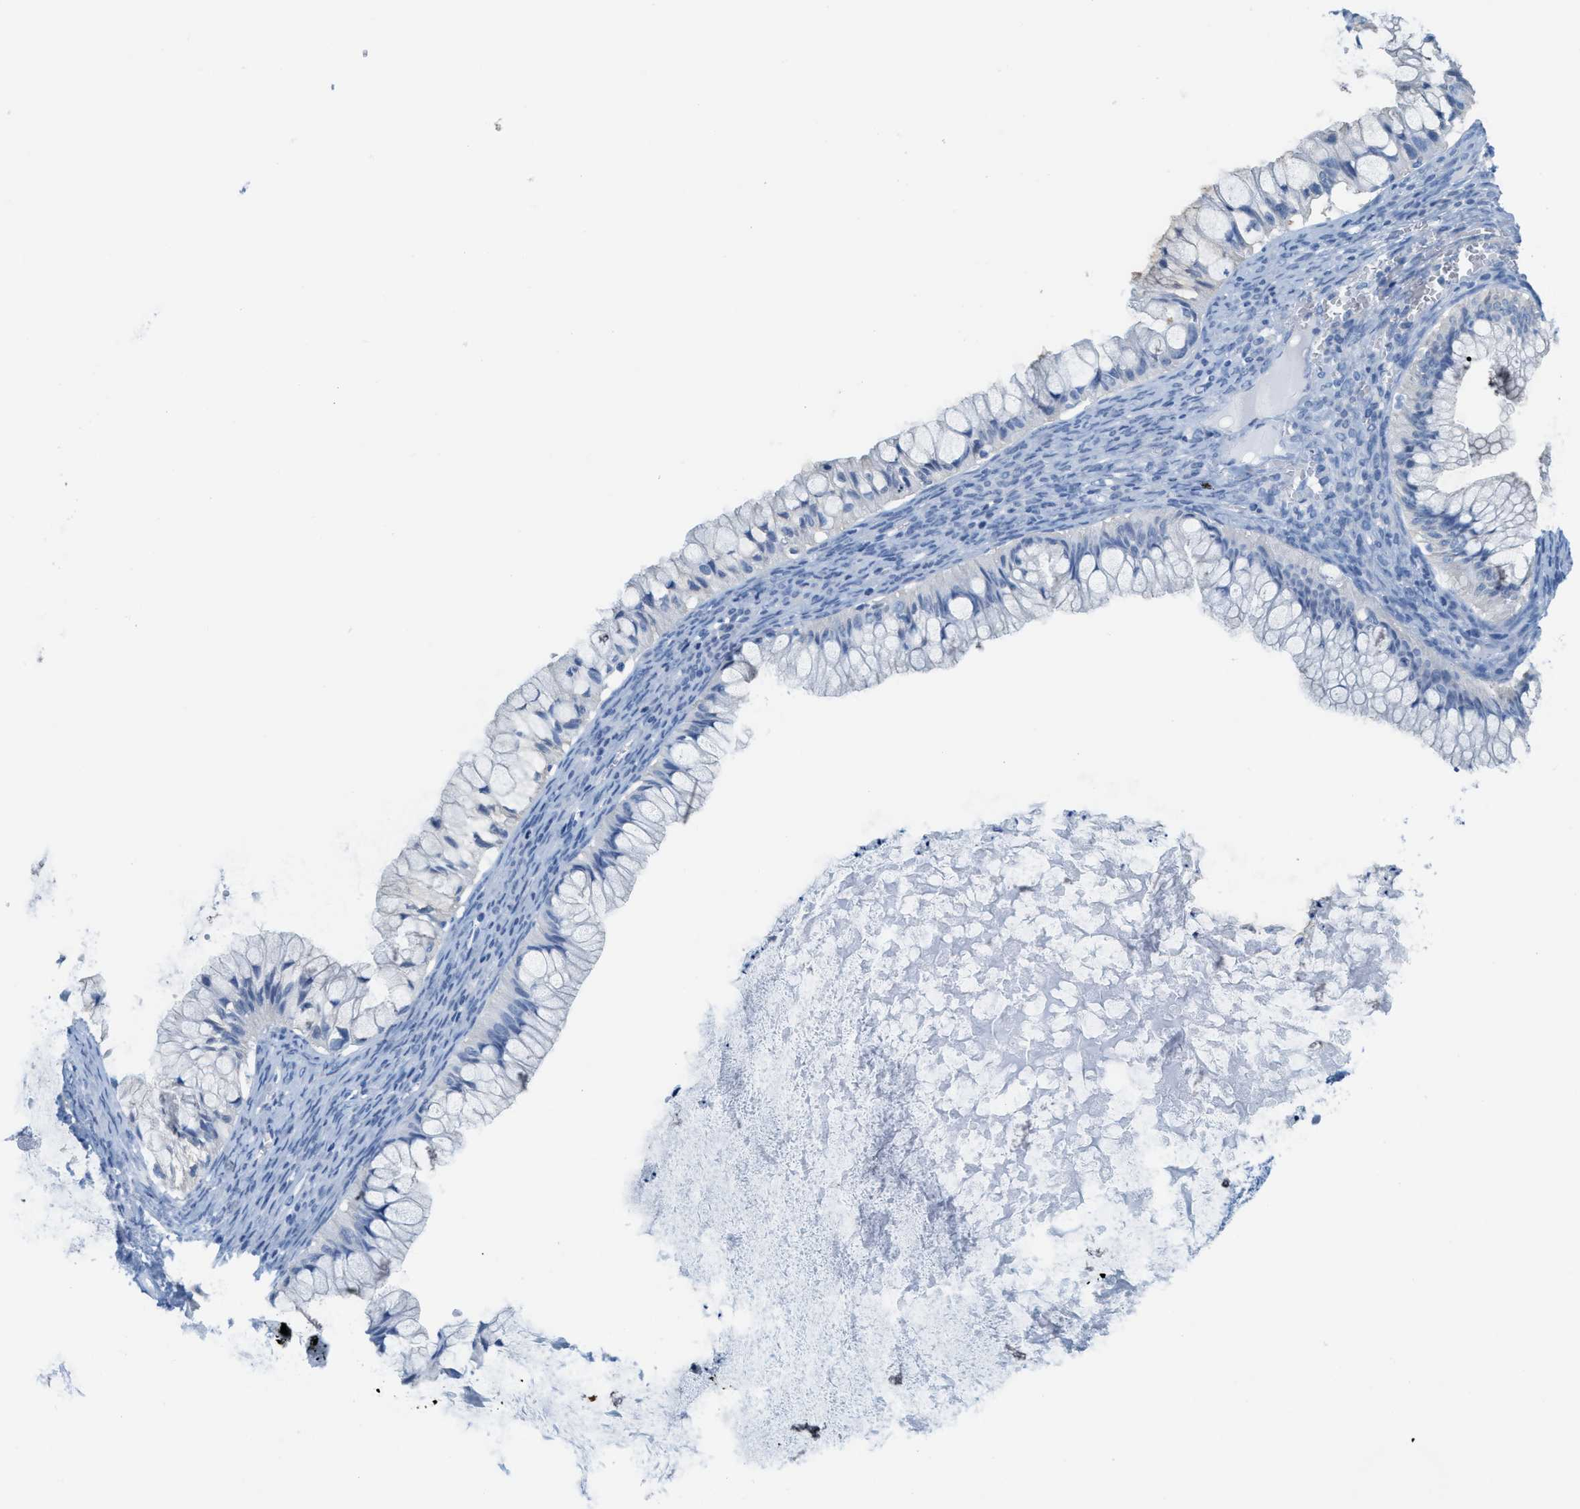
{"staining": {"intensity": "negative", "quantity": "none", "location": "none"}, "tissue": "ovarian cancer", "cell_type": "Tumor cells", "image_type": "cancer", "snomed": [{"axis": "morphology", "description": "Cystadenocarcinoma, mucinous, NOS"}, {"axis": "topography", "description": "Ovary"}], "caption": "Immunohistochemical staining of human mucinous cystadenocarcinoma (ovarian) reveals no significant staining in tumor cells.", "gene": "ASGR1", "patient": {"sex": "female", "age": 57}}